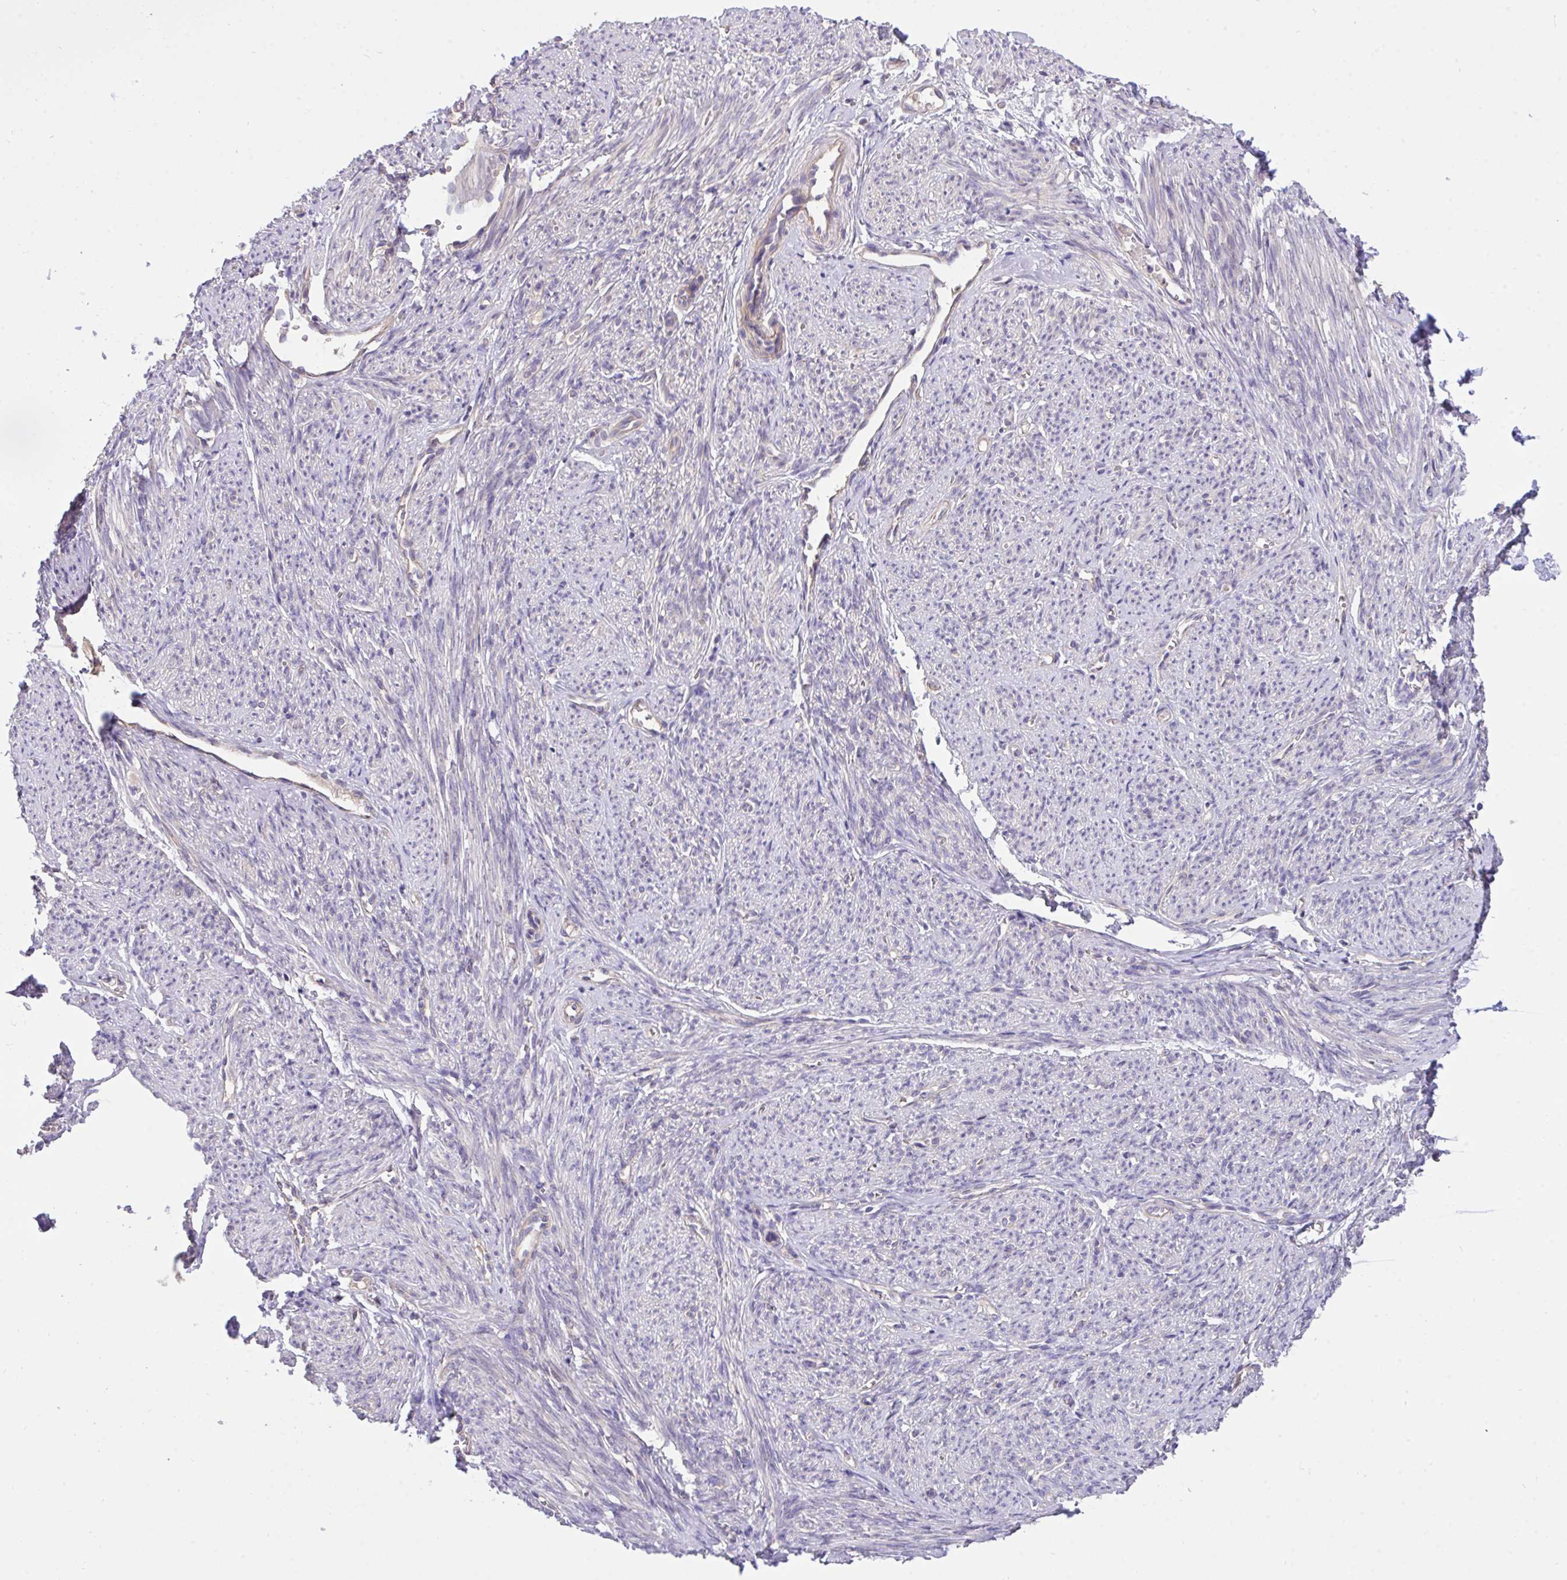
{"staining": {"intensity": "weak", "quantity": "<25%", "location": "cytoplasmic/membranous"}, "tissue": "smooth muscle", "cell_type": "Smooth muscle cells", "image_type": "normal", "snomed": [{"axis": "morphology", "description": "Normal tissue, NOS"}, {"axis": "topography", "description": "Smooth muscle"}], "caption": "This is a micrograph of IHC staining of normal smooth muscle, which shows no staining in smooth muscle cells. (Brightfield microscopy of DAB IHC at high magnification).", "gene": "TLN2", "patient": {"sex": "female", "age": 65}}